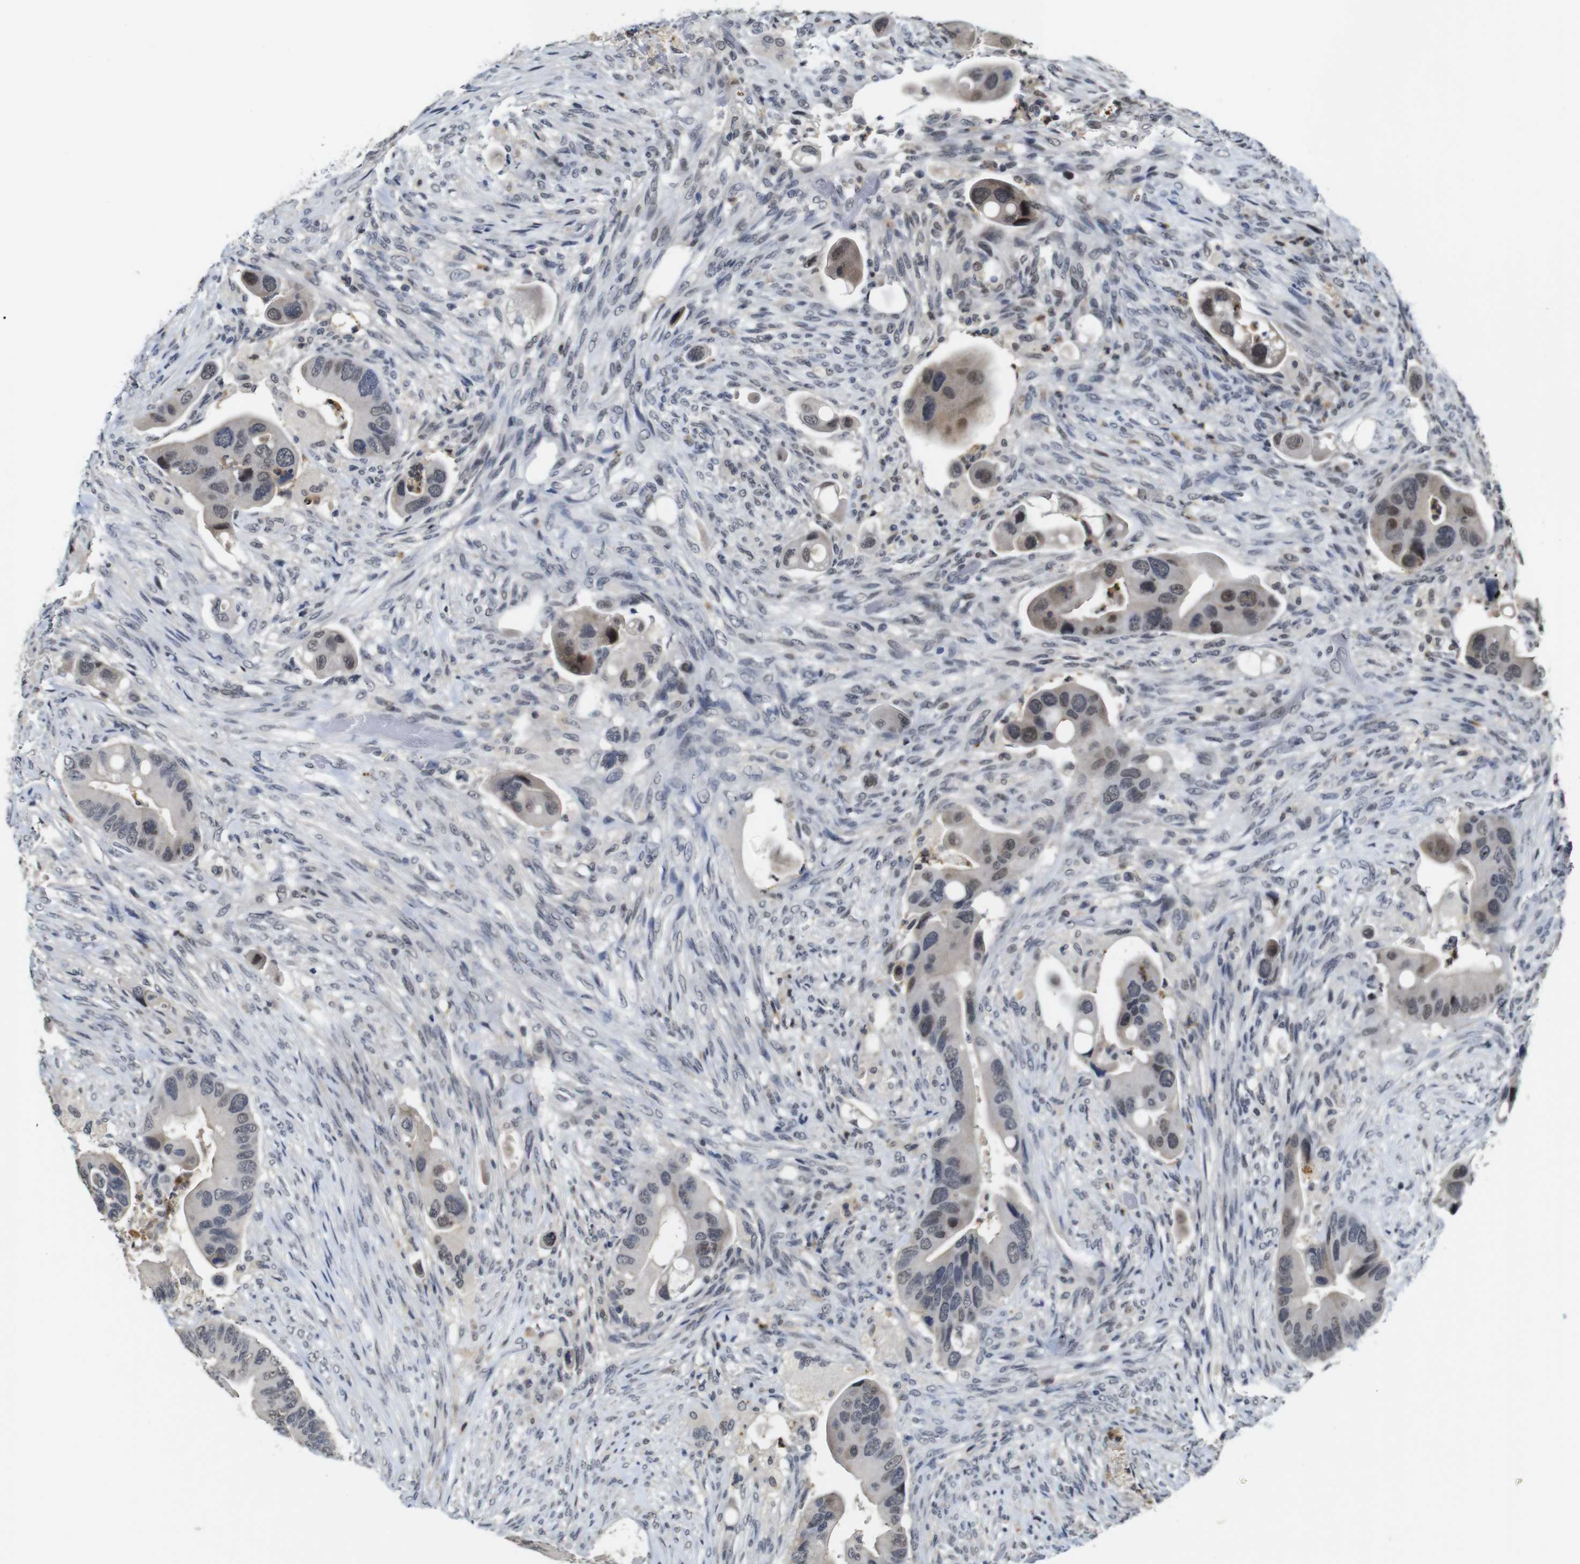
{"staining": {"intensity": "moderate", "quantity": "<25%", "location": "cytoplasmic/membranous,nuclear"}, "tissue": "colorectal cancer", "cell_type": "Tumor cells", "image_type": "cancer", "snomed": [{"axis": "morphology", "description": "Adenocarcinoma, NOS"}, {"axis": "topography", "description": "Rectum"}], "caption": "Colorectal cancer (adenocarcinoma) tissue demonstrates moderate cytoplasmic/membranous and nuclear staining in approximately <25% of tumor cells", "gene": "NTRK3", "patient": {"sex": "female", "age": 57}}